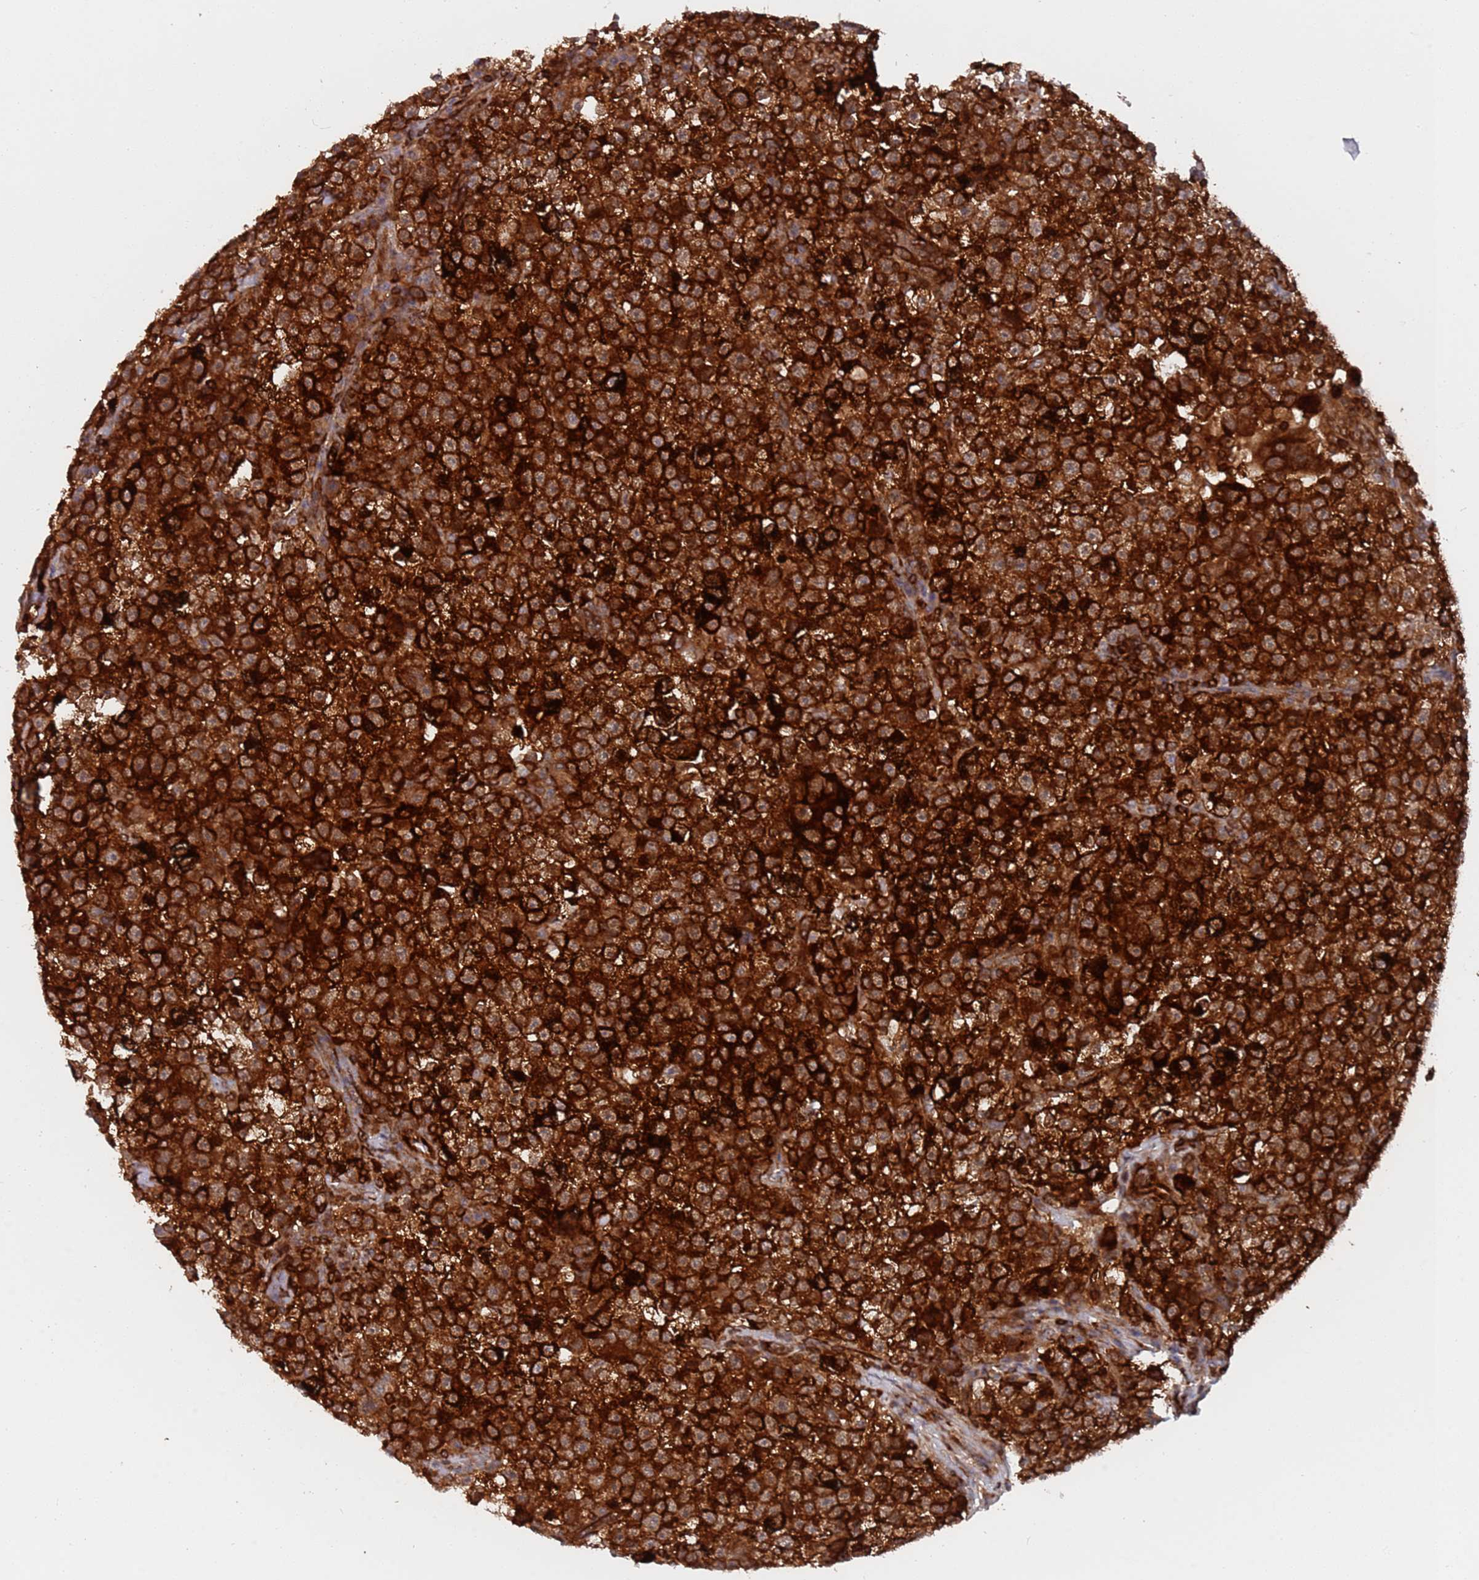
{"staining": {"intensity": "strong", "quantity": ">75%", "location": "cytoplasmic/membranous"}, "tissue": "testis cancer", "cell_type": "Tumor cells", "image_type": "cancer", "snomed": [{"axis": "morphology", "description": "Seminoma, NOS"}, {"axis": "topography", "description": "Testis"}], "caption": "Tumor cells exhibit strong cytoplasmic/membranous expression in approximately >75% of cells in testis seminoma.", "gene": "DDX60", "patient": {"sex": "male", "age": 22}}